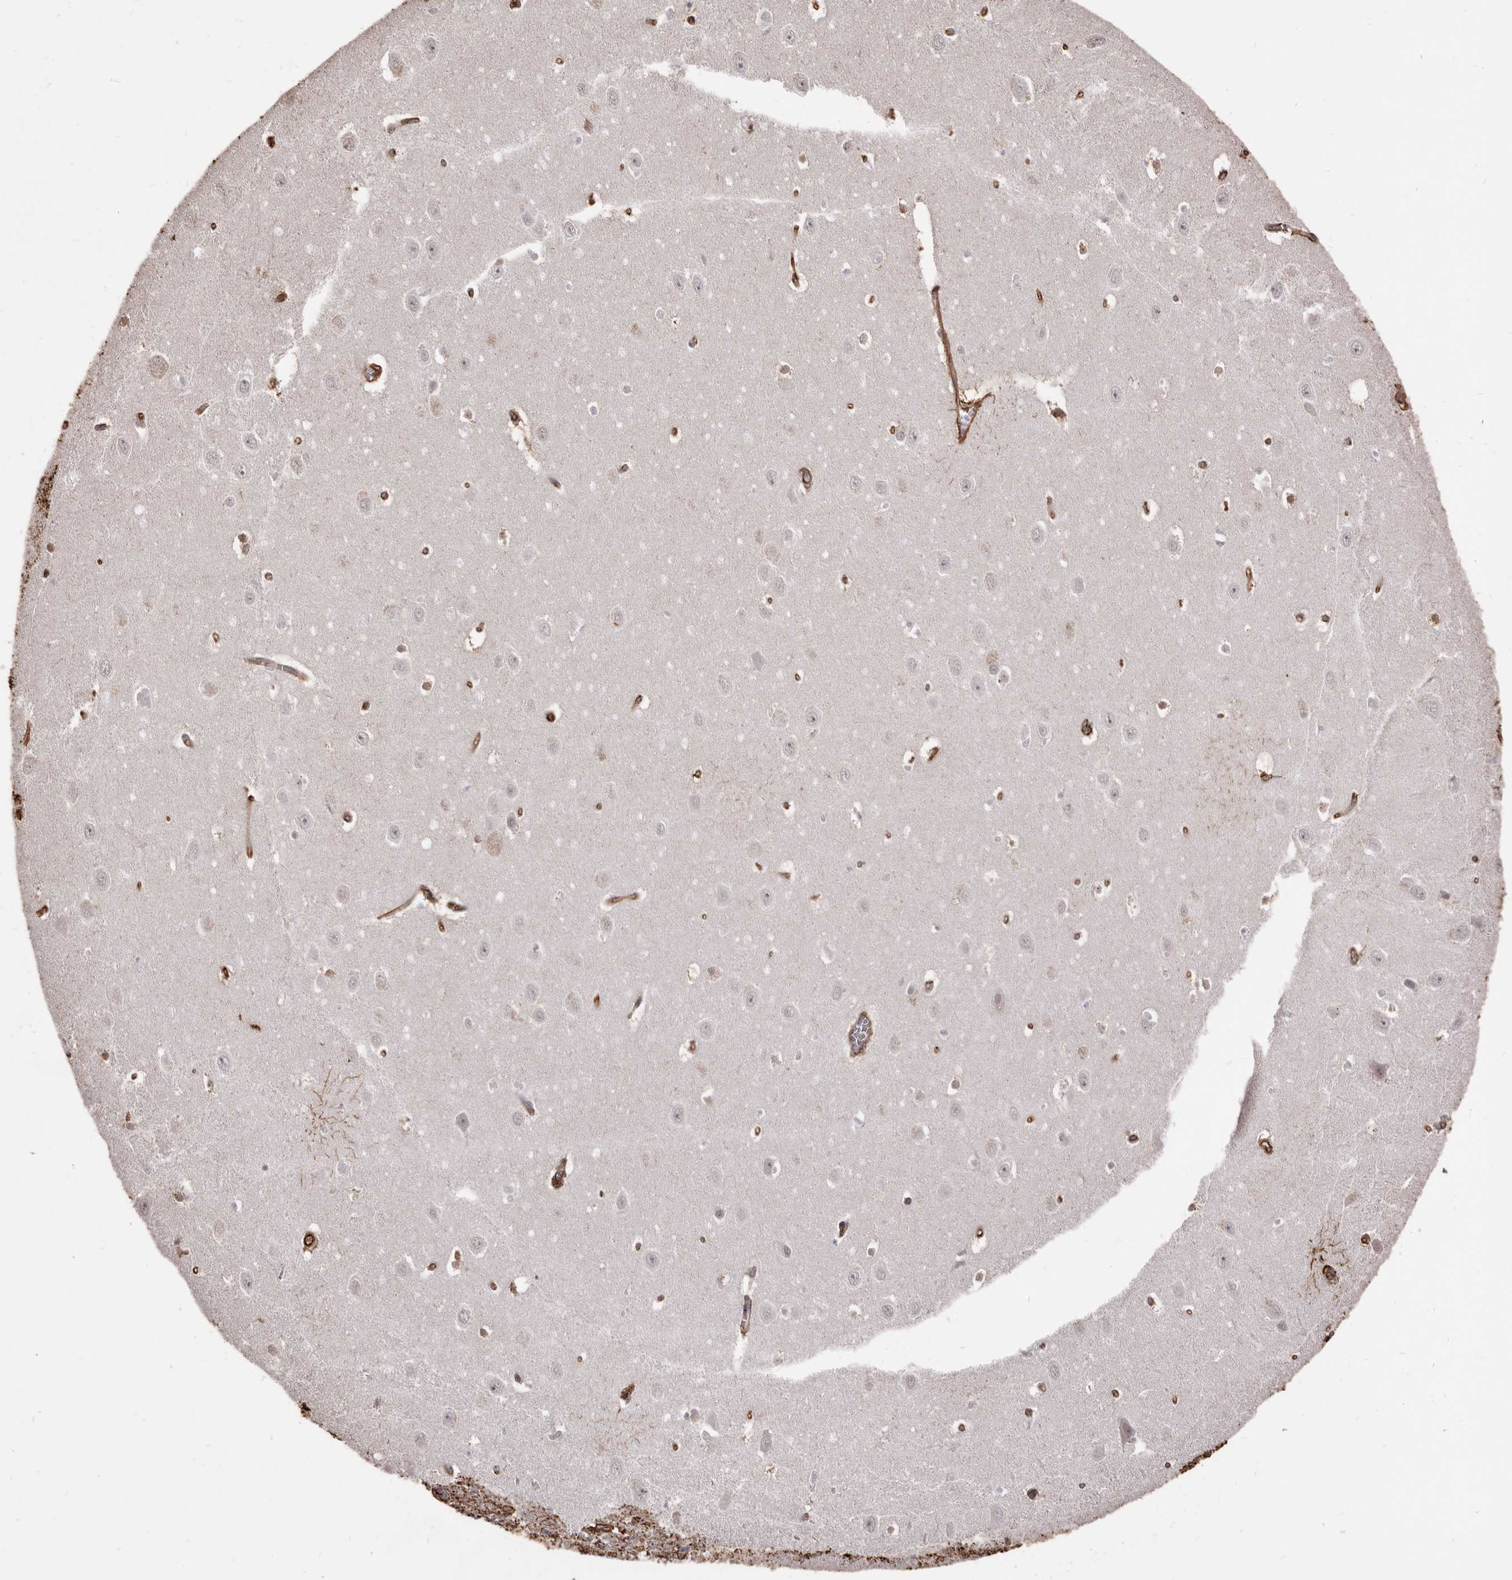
{"staining": {"intensity": "weak", "quantity": "<25%", "location": "cytoplasmic/membranous"}, "tissue": "hippocampus", "cell_type": "Glial cells", "image_type": "normal", "snomed": [{"axis": "morphology", "description": "Normal tissue, NOS"}, {"axis": "topography", "description": "Hippocampus"}], "caption": "Immunohistochemical staining of unremarkable hippocampus reveals no significant expression in glial cells. (Stains: DAB immunohistochemistry with hematoxylin counter stain, Microscopy: brightfield microscopy at high magnification).", "gene": "MTURN", "patient": {"sex": "female", "age": 64}}